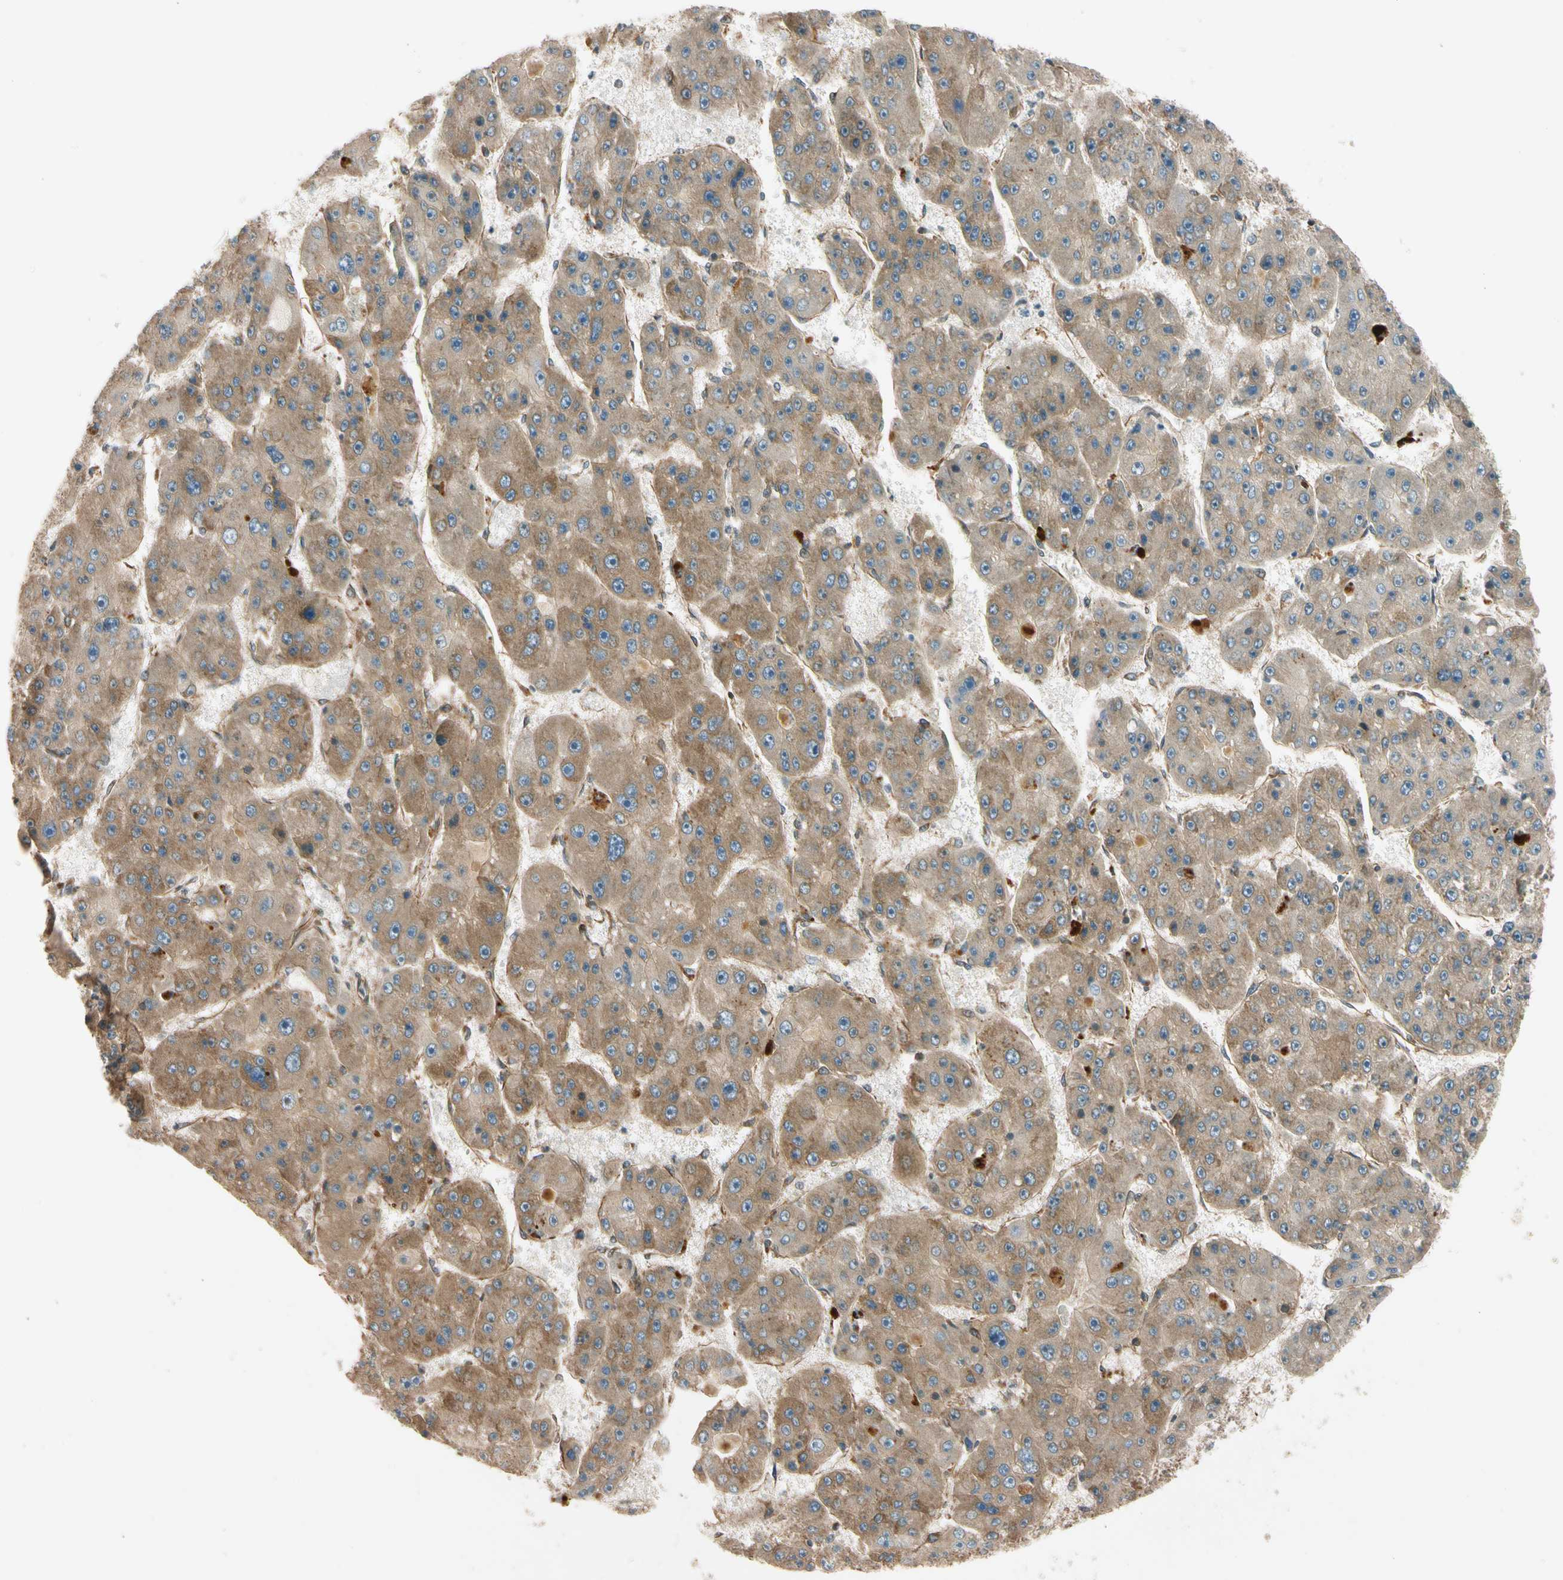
{"staining": {"intensity": "moderate", "quantity": ">75%", "location": "cytoplasmic/membranous"}, "tissue": "liver cancer", "cell_type": "Tumor cells", "image_type": "cancer", "snomed": [{"axis": "morphology", "description": "Carcinoma, Hepatocellular, NOS"}, {"axis": "topography", "description": "Liver"}], "caption": "High-power microscopy captured an immunohistochemistry (IHC) histopathology image of hepatocellular carcinoma (liver), revealing moderate cytoplasmic/membranous positivity in approximately >75% of tumor cells.", "gene": "ROCK2", "patient": {"sex": "female", "age": 61}}